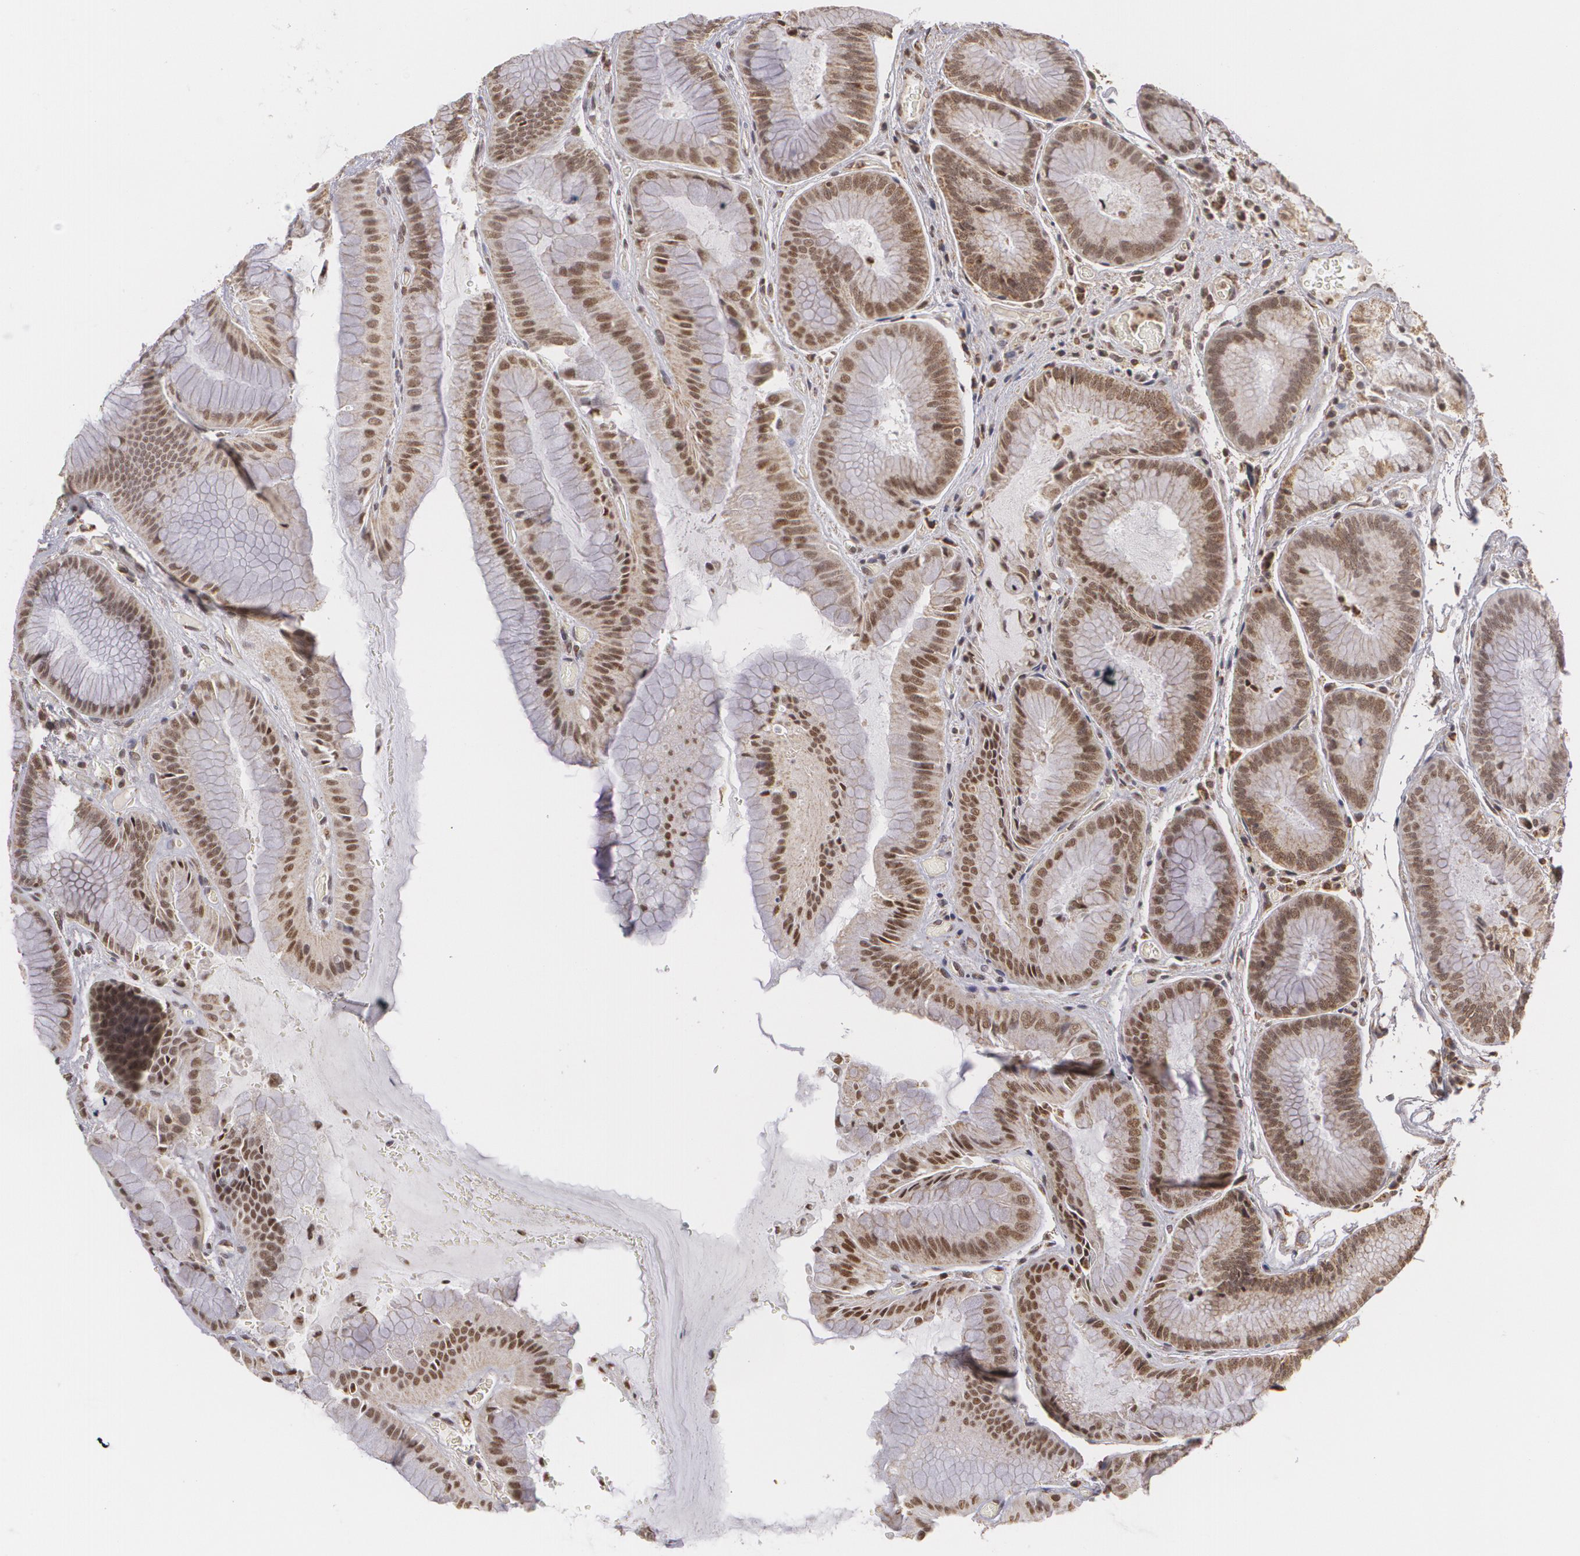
{"staining": {"intensity": "moderate", "quantity": ">75%", "location": "nuclear"}, "tissue": "stomach", "cell_type": "Glandular cells", "image_type": "normal", "snomed": [{"axis": "morphology", "description": "Normal tissue, NOS"}, {"axis": "topography", "description": "Esophagus"}, {"axis": "topography", "description": "Stomach, upper"}], "caption": "A high-resolution photomicrograph shows IHC staining of benign stomach, which exhibits moderate nuclear expression in about >75% of glandular cells.", "gene": "MXD1", "patient": {"sex": "male", "age": 47}}